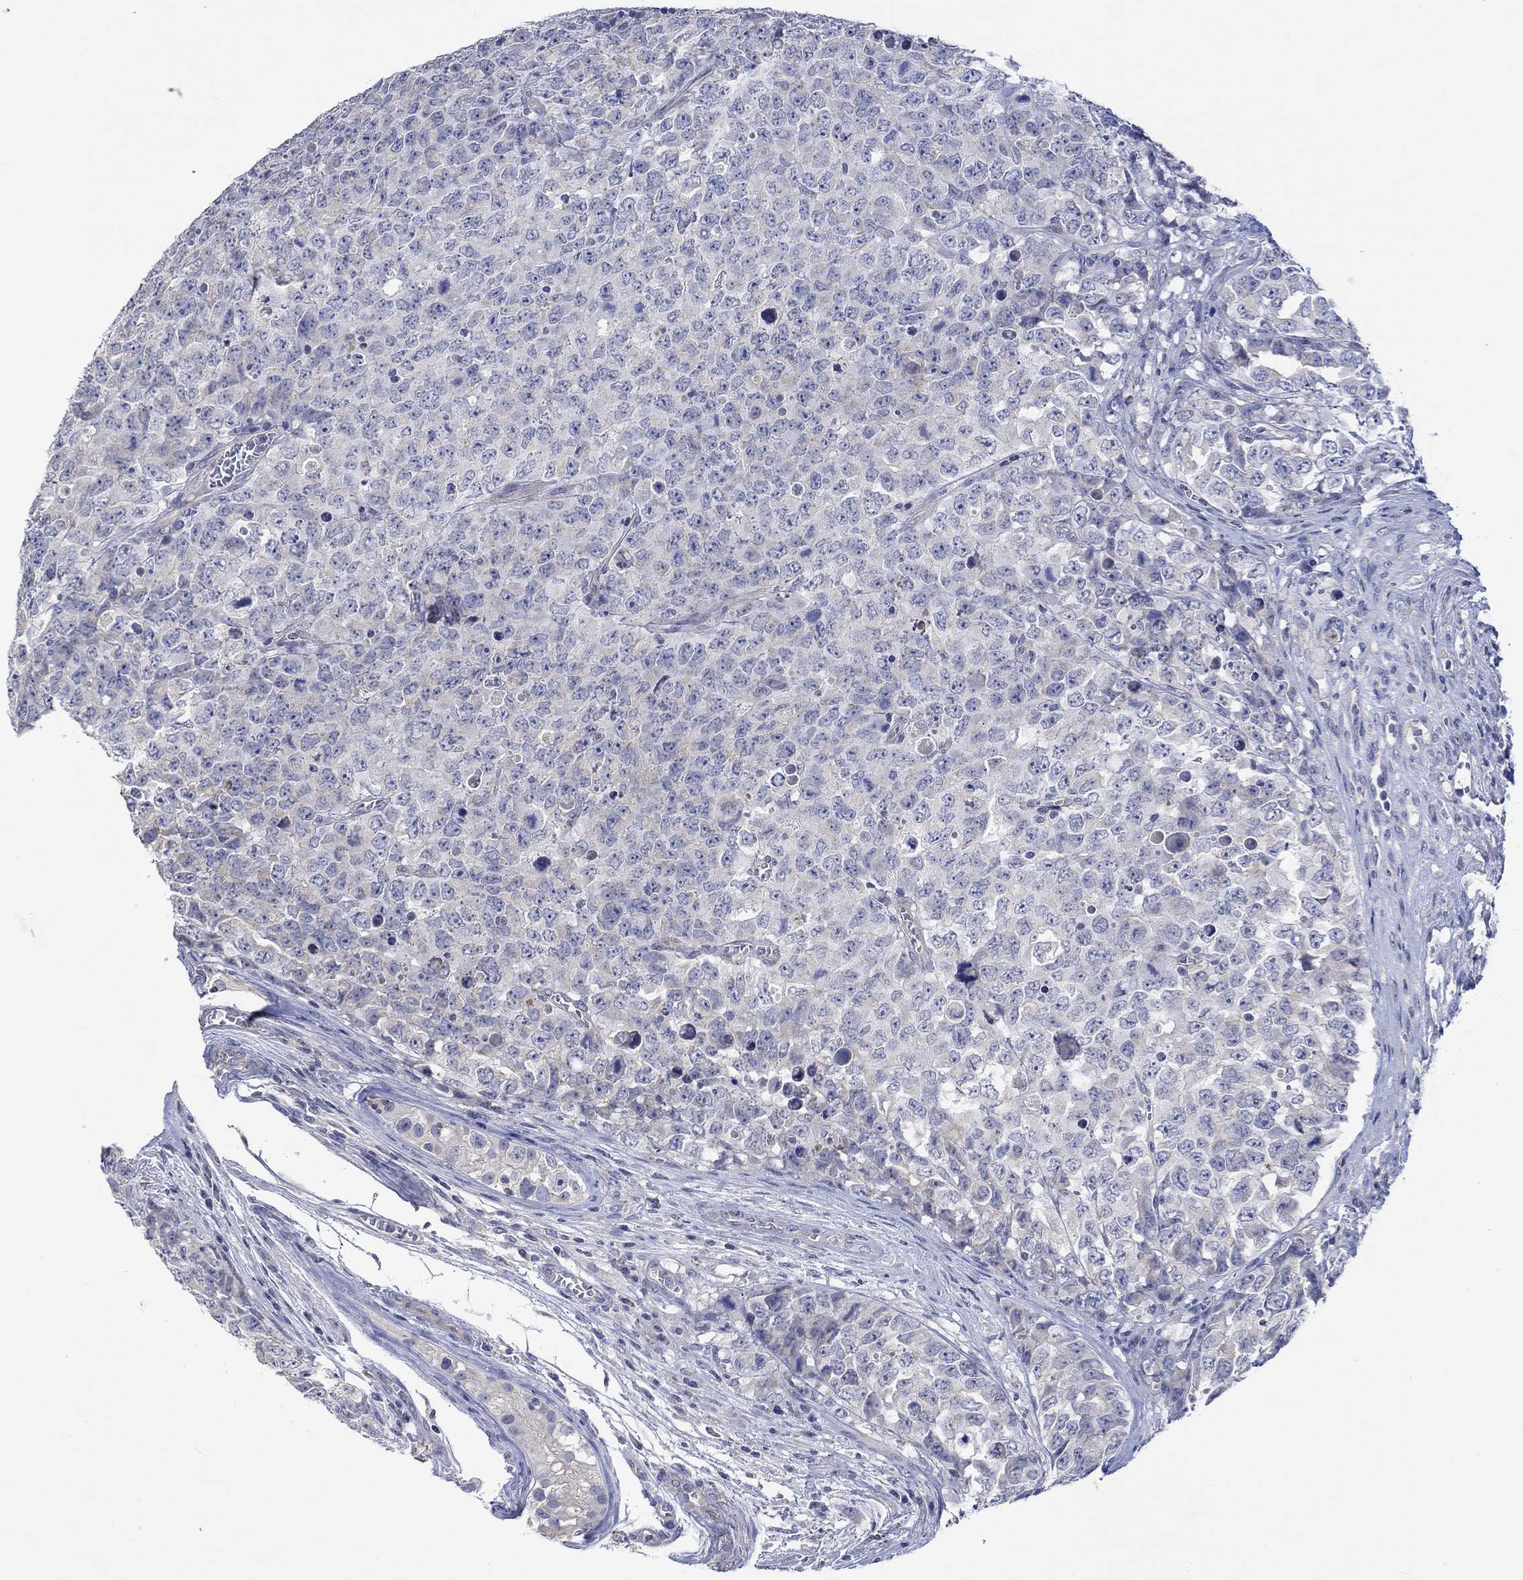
{"staining": {"intensity": "weak", "quantity": "<25%", "location": "cytoplasmic/membranous"}, "tissue": "testis cancer", "cell_type": "Tumor cells", "image_type": "cancer", "snomed": [{"axis": "morphology", "description": "Carcinoma, Embryonal, NOS"}, {"axis": "topography", "description": "Testis"}], "caption": "Testis cancer stained for a protein using immunohistochemistry (IHC) demonstrates no positivity tumor cells.", "gene": "AGRP", "patient": {"sex": "male", "age": 23}}